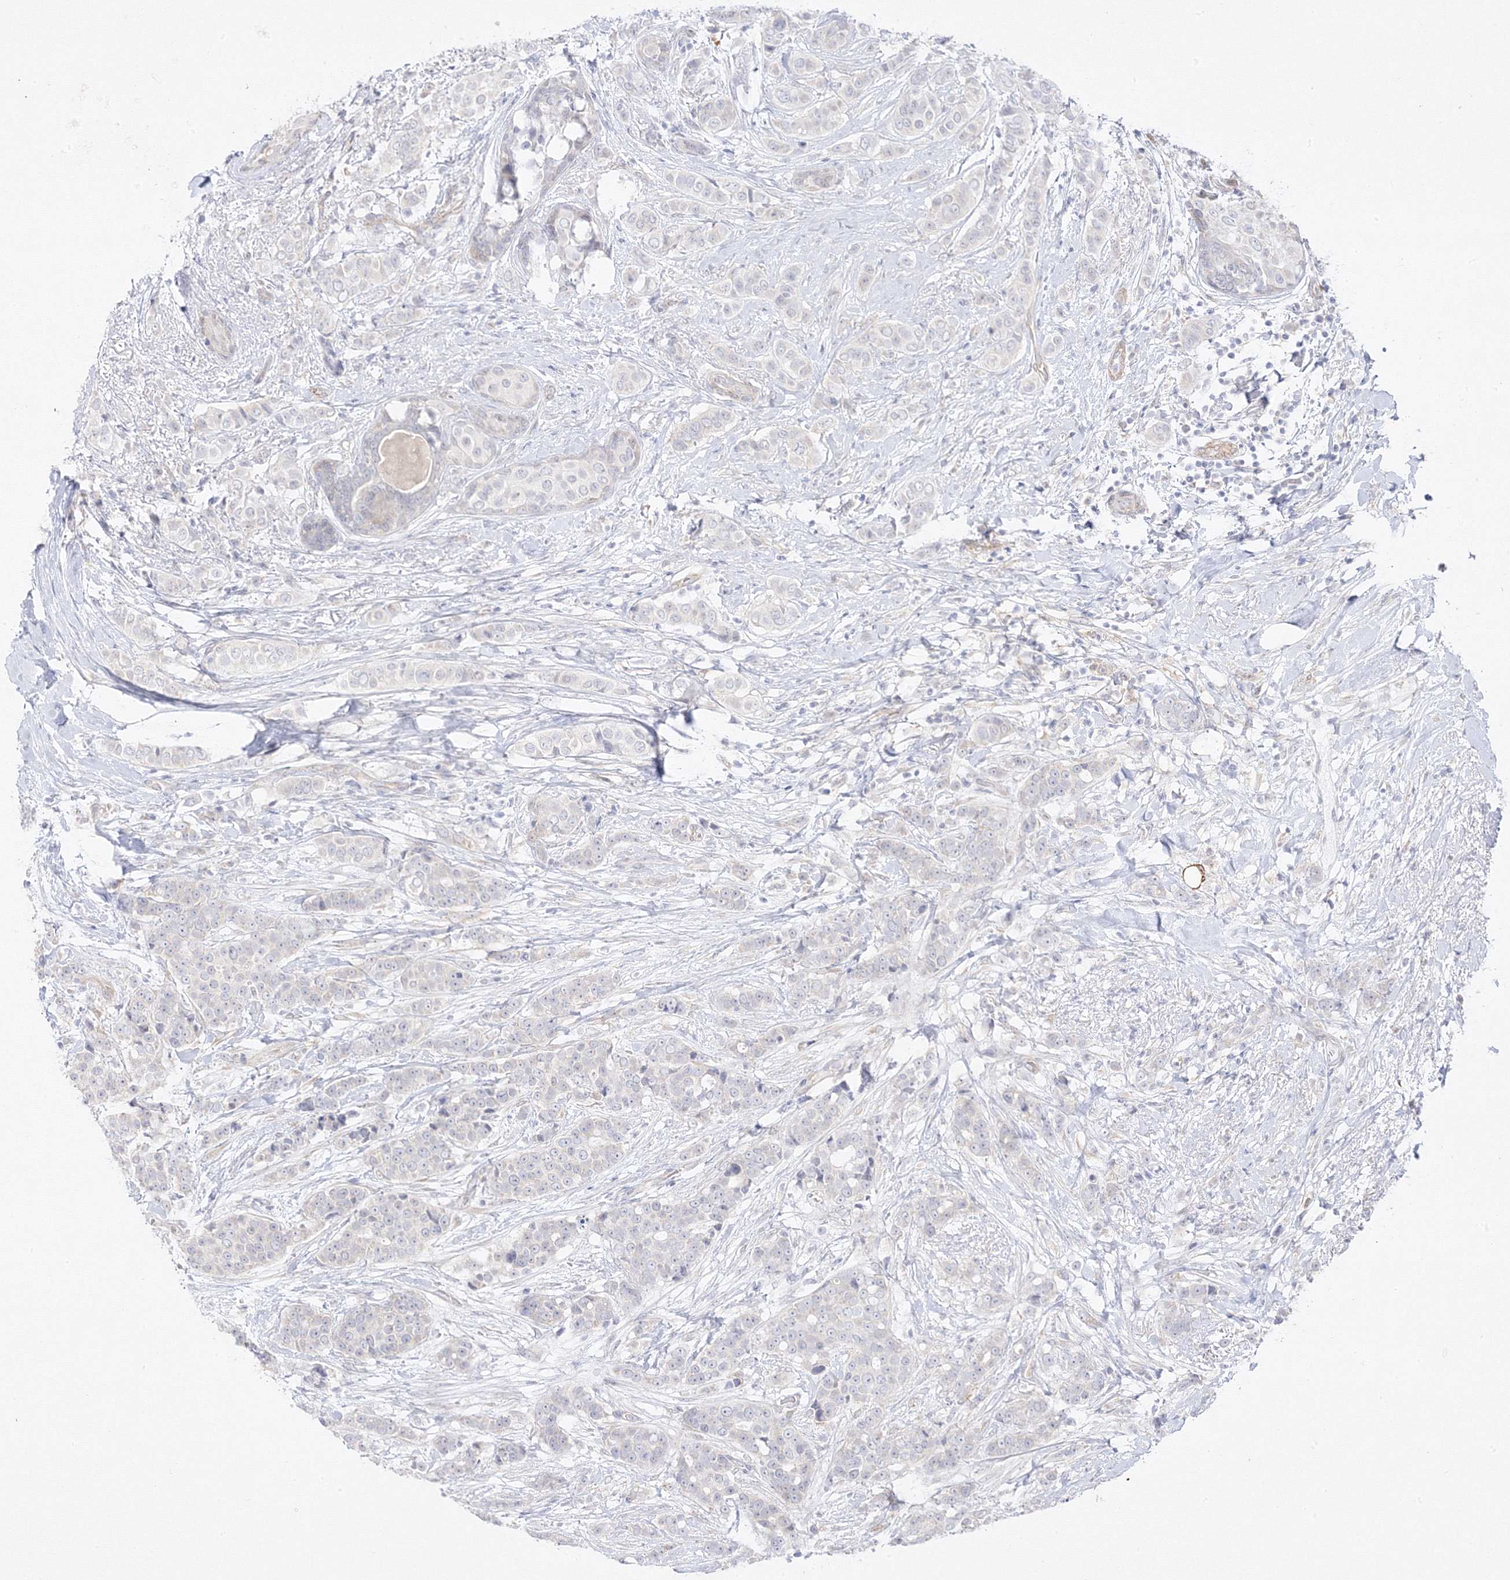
{"staining": {"intensity": "negative", "quantity": "none", "location": "none"}, "tissue": "breast cancer", "cell_type": "Tumor cells", "image_type": "cancer", "snomed": [{"axis": "morphology", "description": "Lobular carcinoma"}, {"axis": "topography", "description": "Breast"}], "caption": "Tumor cells are negative for brown protein staining in breast cancer (lobular carcinoma).", "gene": "C2CD2", "patient": {"sex": "female", "age": 51}}